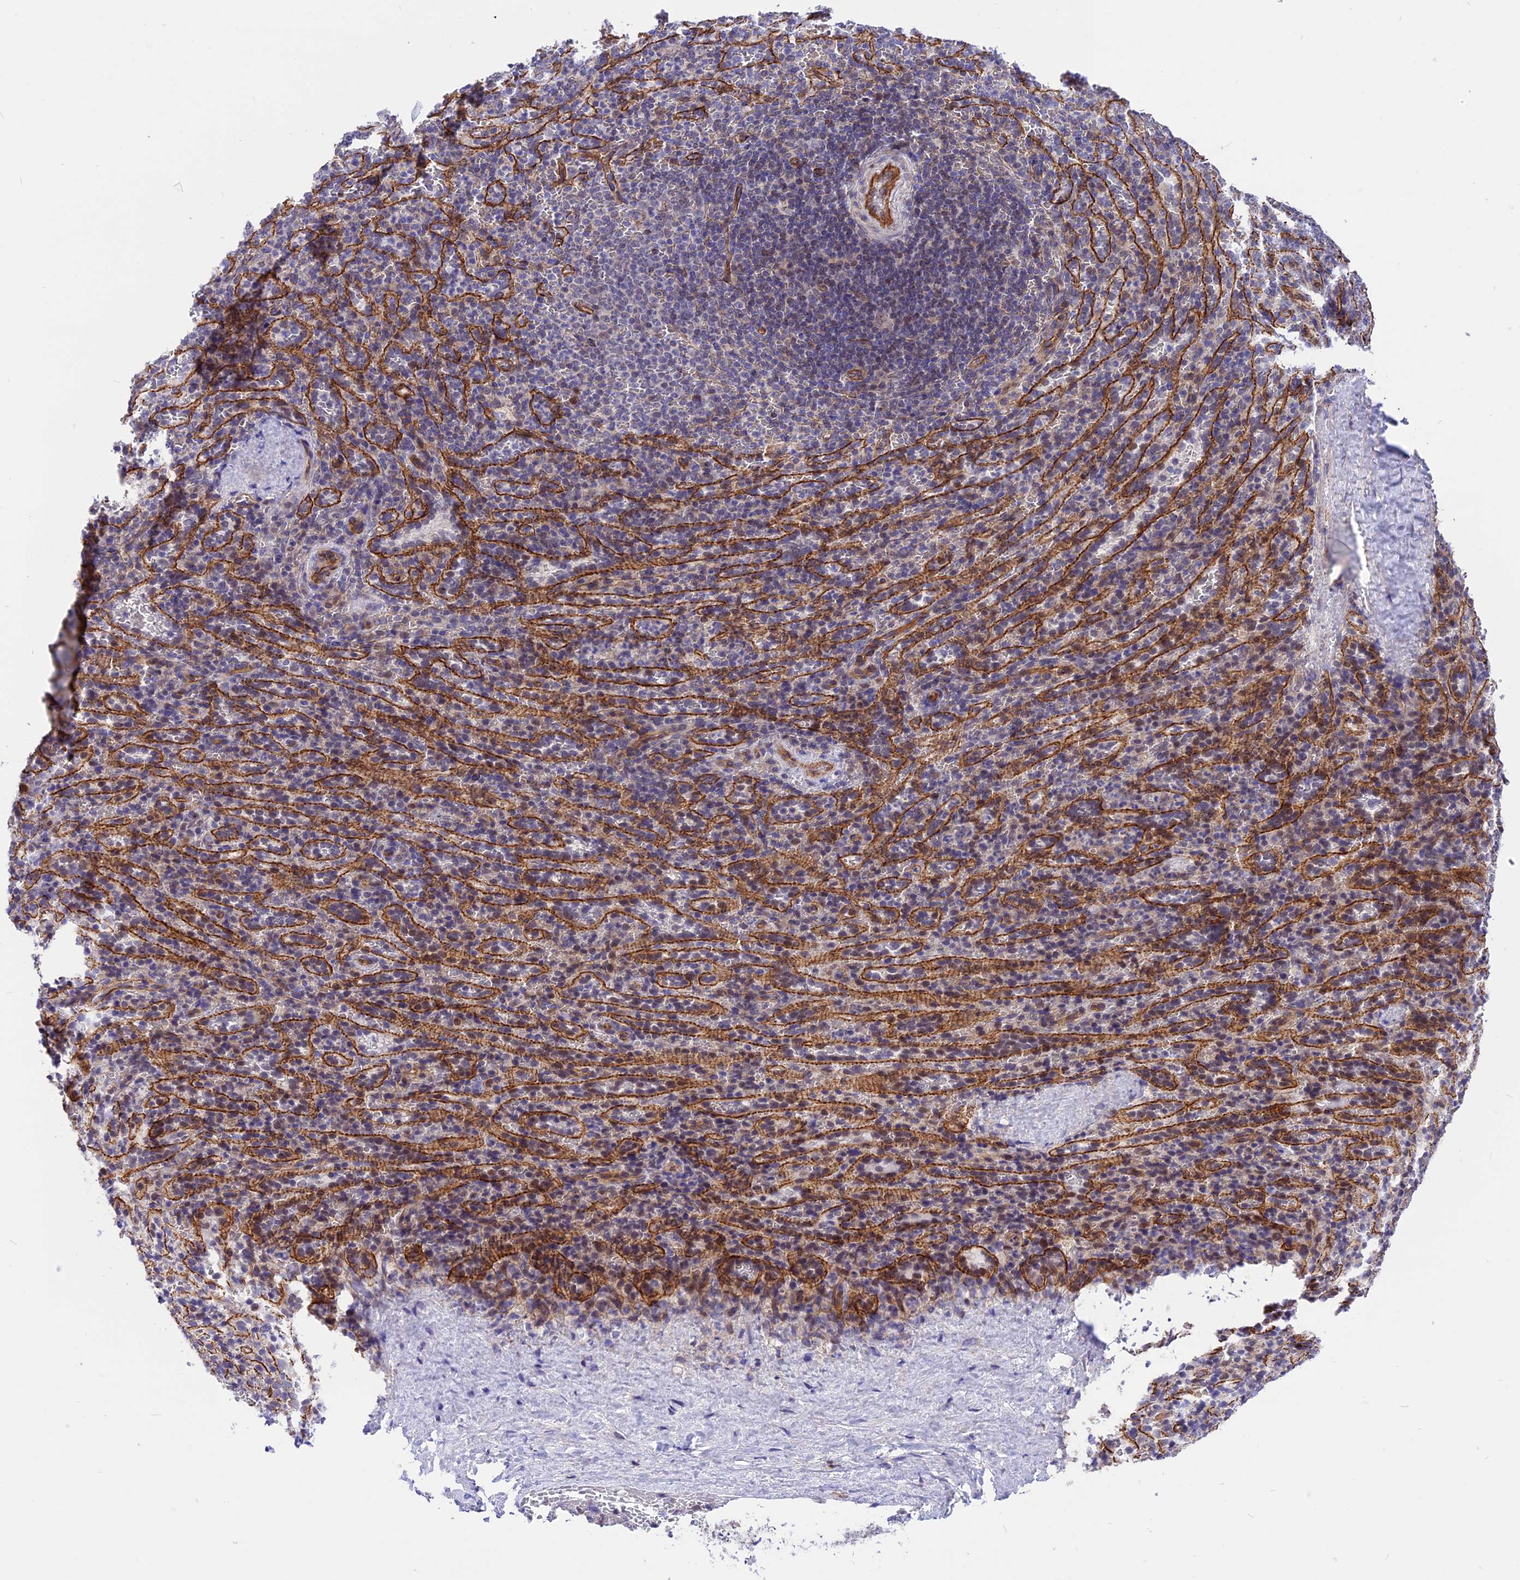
{"staining": {"intensity": "negative", "quantity": "none", "location": "none"}, "tissue": "spleen", "cell_type": "Cells in red pulp", "image_type": "normal", "snomed": [{"axis": "morphology", "description": "Normal tissue, NOS"}, {"axis": "topography", "description": "Spleen"}], "caption": "Immunohistochemistry (IHC) micrograph of unremarkable spleen: spleen stained with DAB reveals no significant protein expression in cells in red pulp. (DAB immunohistochemistry (IHC) with hematoxylin counter stain).", "gene": "R3HDM4", "patient": {"sex": "female", "age": 21}}